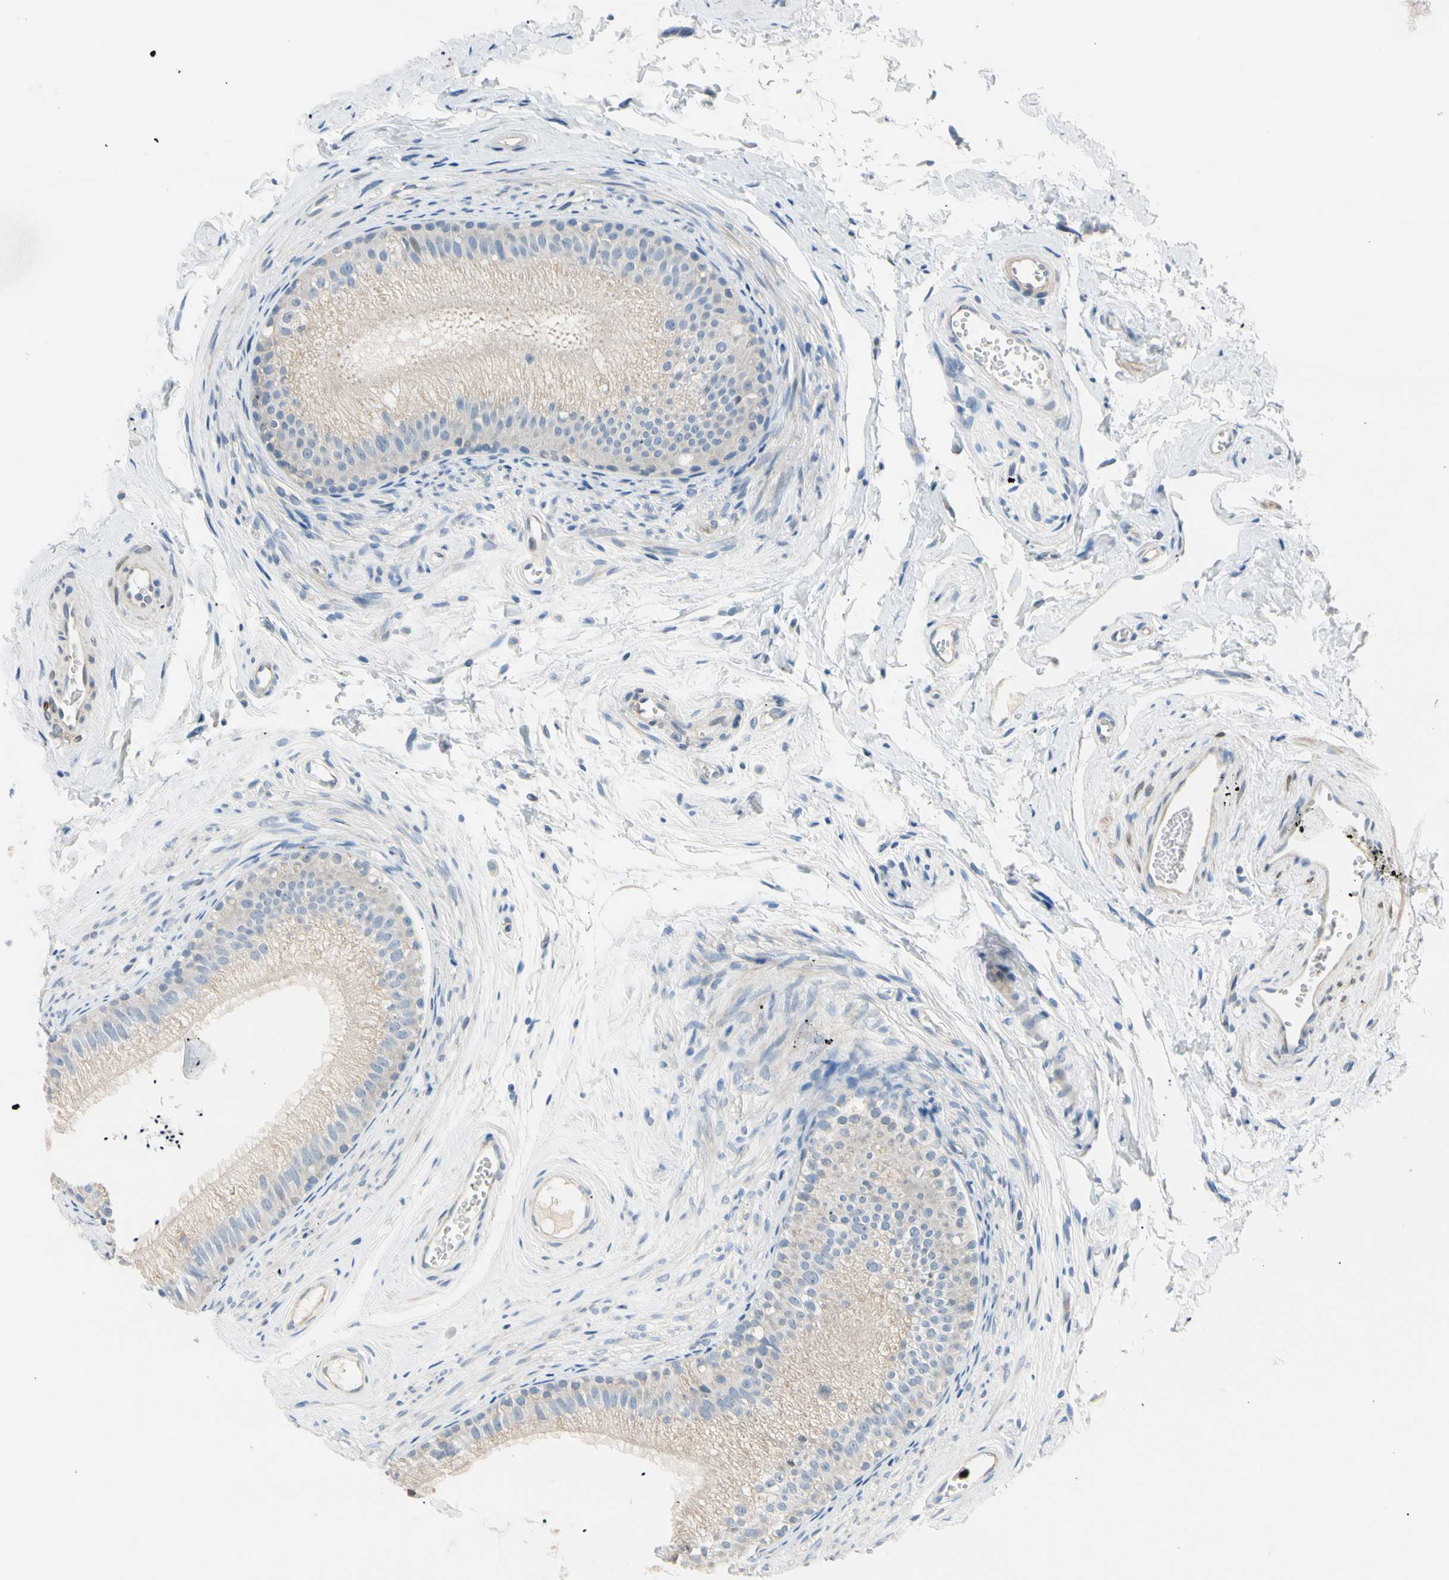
{"staining": {"intensity": "weak", "quantity": "25%-75%", "location": "cytoplasmic/membranous"}, "tissue": "epididymis", "cell_type": "Glandular cells", "image_type": "normal", "snomed": [{"axis": "morphology", "description": "Normal tissue, NOS"}, {"axis": "topography", "description": "Epididymis"}], "caption": "A brown stain shows weak cytoplasmic/membranous staining of a protein in glandular cells of normal epididymis.", "gene": "TRAF5", "patient": {"sex": "male", "age": 56}}